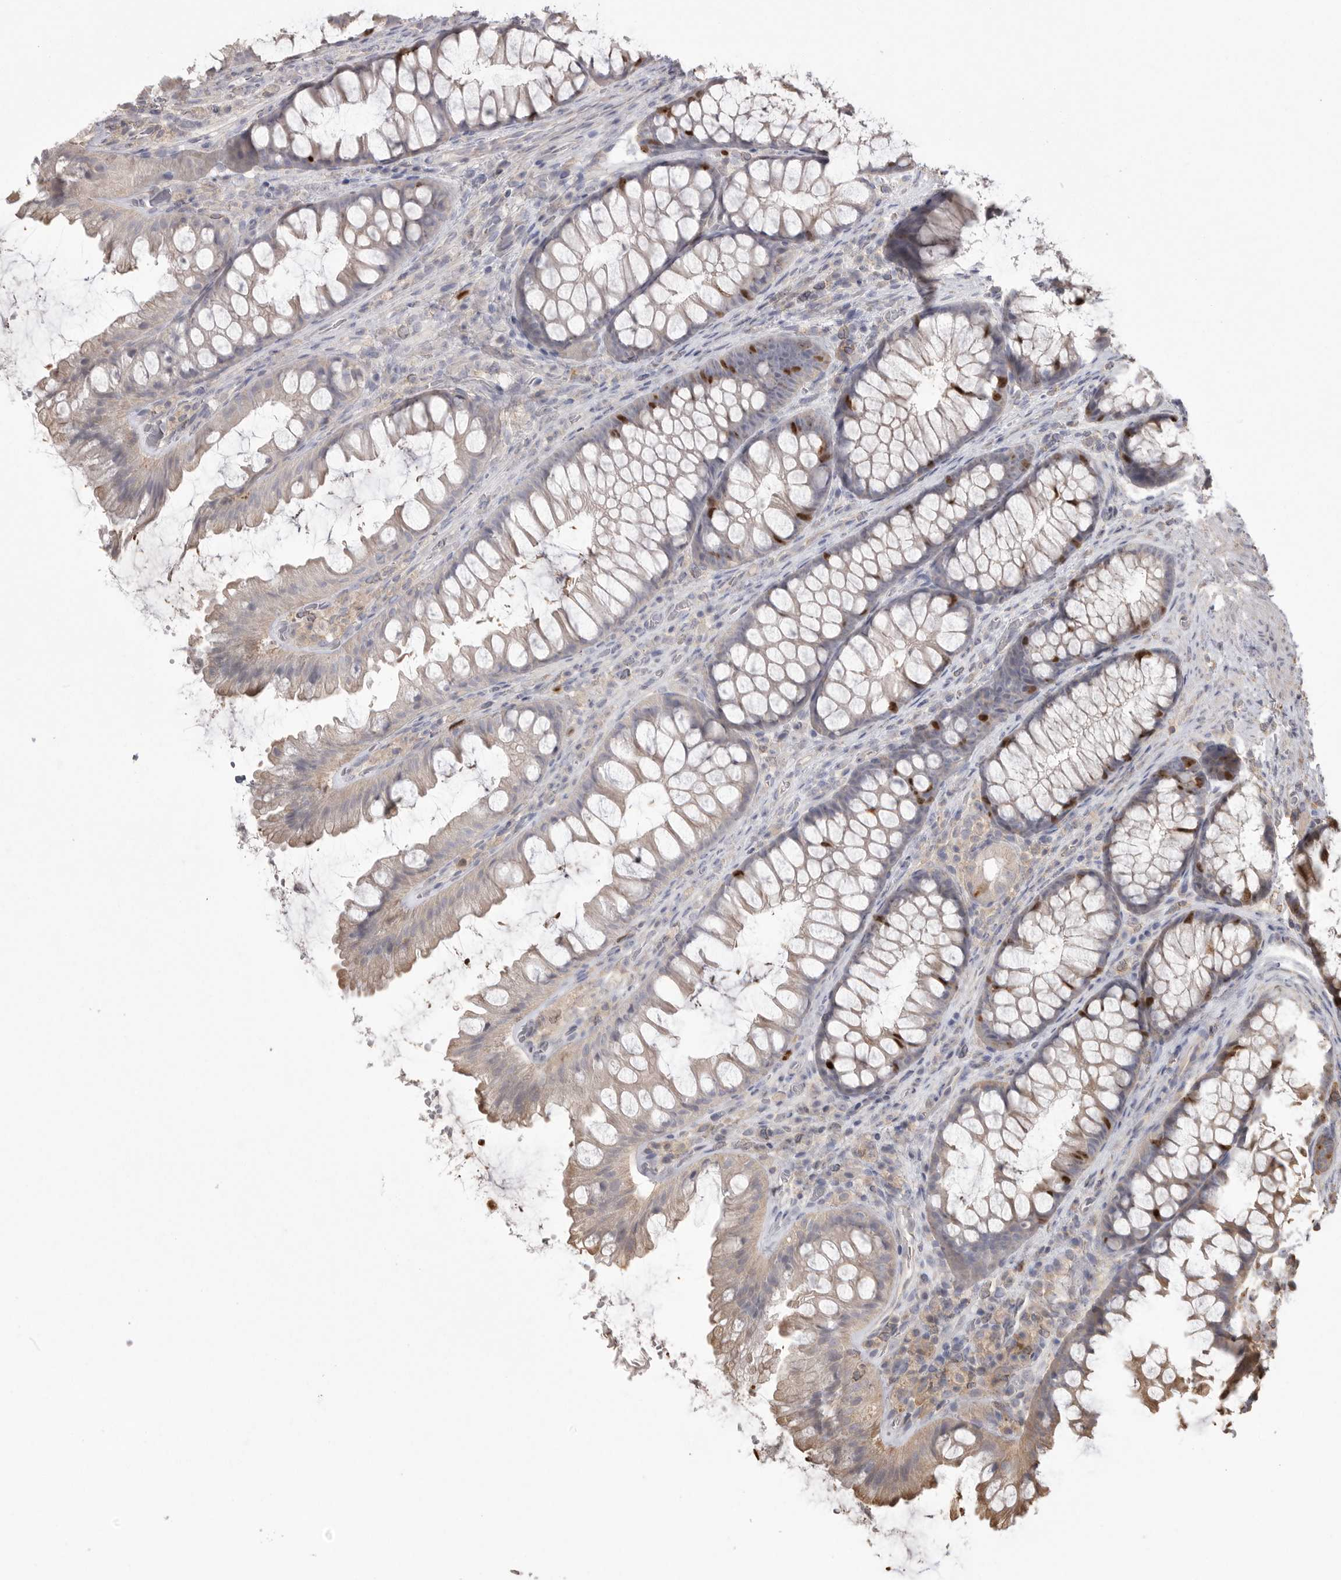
{"staining": {"intensity": "weak", "quantity": ">75%", "location": "cytoplasmic/membranous"}, "tissue": "colon", "cell_type": "Endothelial cells", "image_type": "normal", "snomed": [{"axis": "morphology", "description": "Normal tissue, NOS"}, {"axis": "topography", "description": "Colon"}], "caption": "This image exhibits IHC staining of benign human colon, with low weak cytoplasmic/membranous positivity in approximately >75% of endothelial cells.", "gene": "TOP2A", "patient": {"sex": "female", "age": 62}}